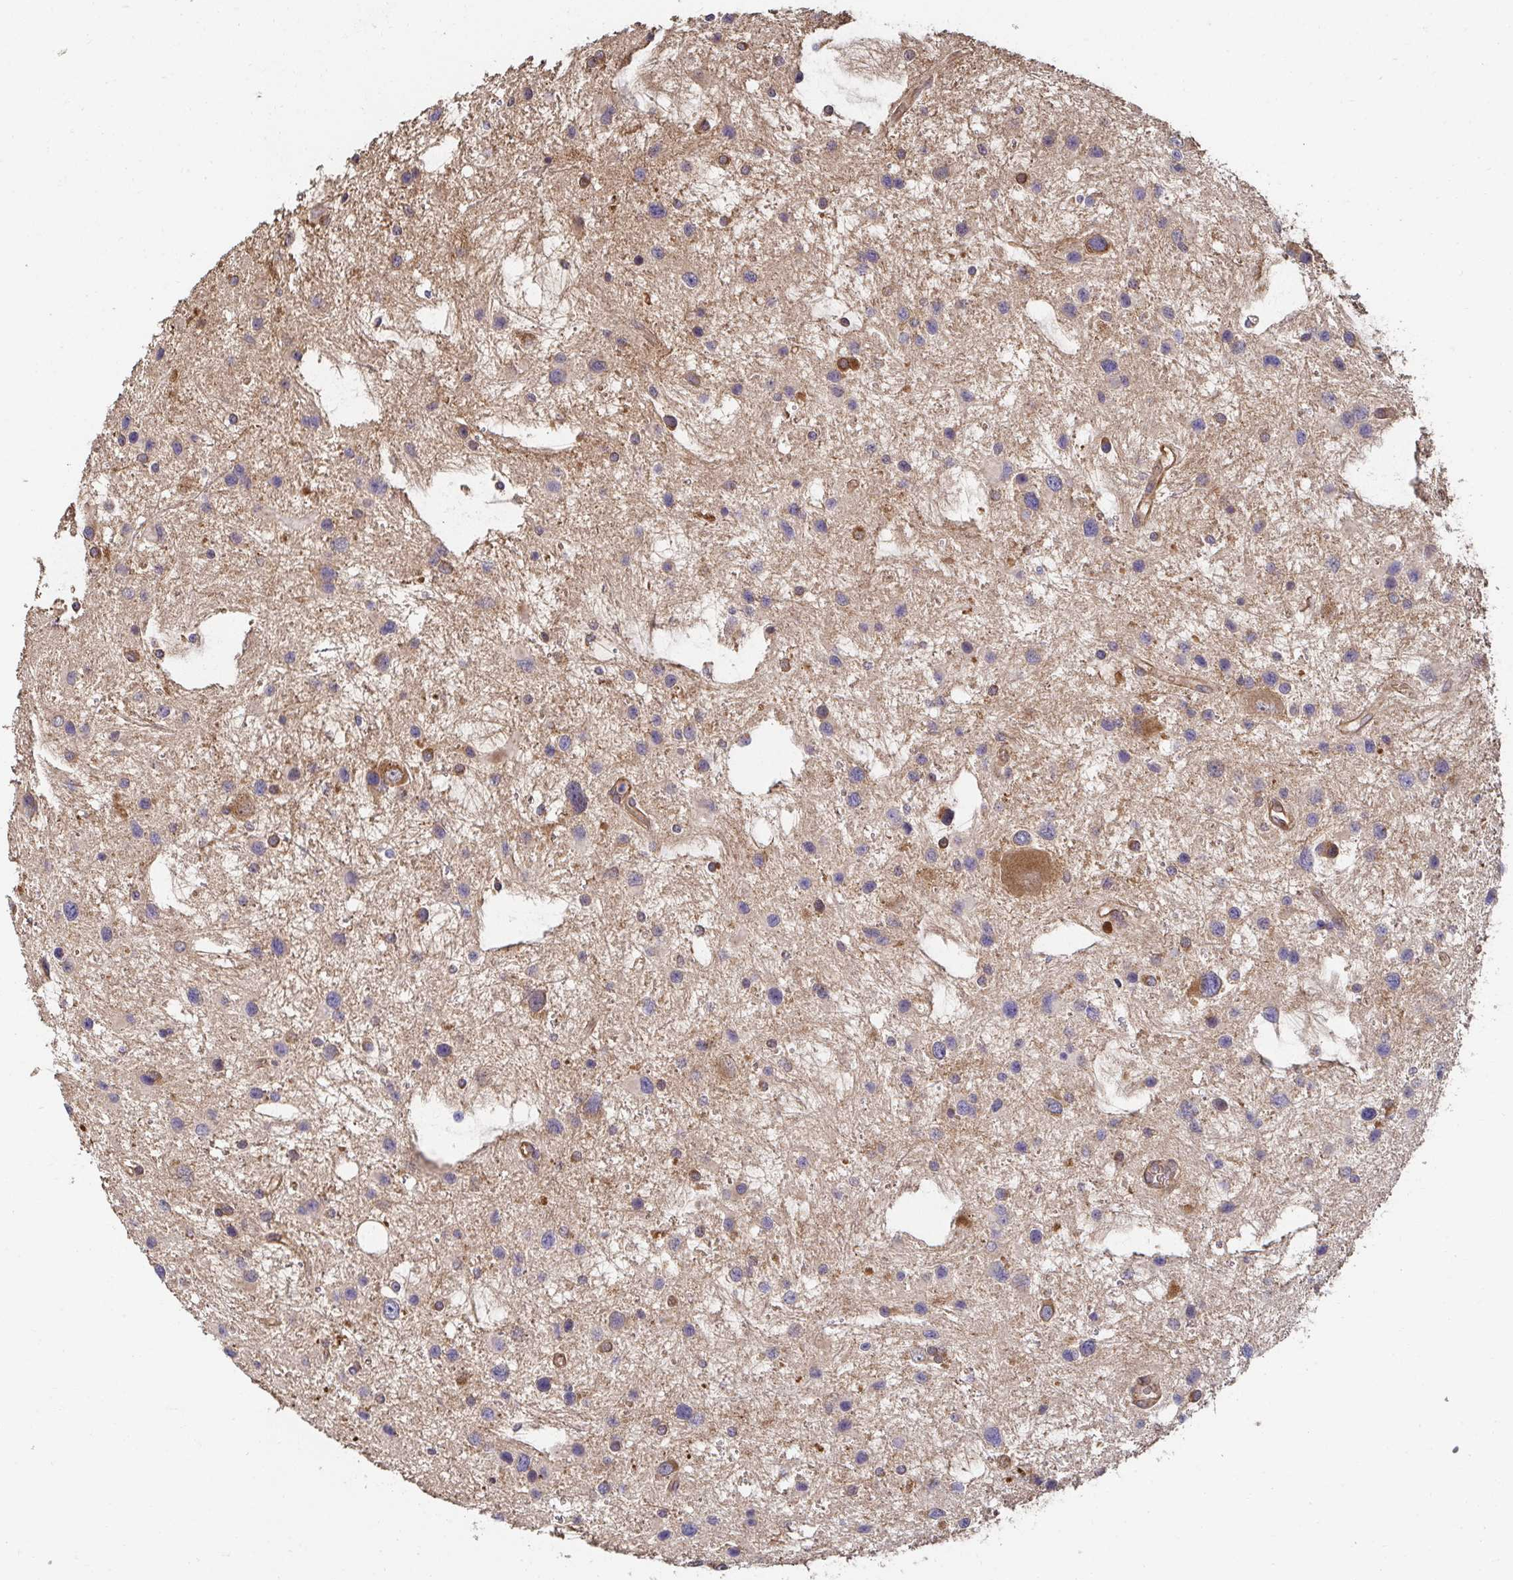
{"staining": {"intensity": "moderate", "quantity": "<25%", "location": "cytoplasmic/membranous"}, "tissue": "glioma", "cell_type": "Tumor cells", "image_type": "cancer", "snomed": [{"axis": "morphology", "description": "Glioma, malignant, Low grade"}, {"axis": "topography", "description": "Brain"}], "caption": "Protein analysis of glioma tissue shows moderate cytoplasmic/membranous staining in about <25% of tumor cells.", "gene": "APBB1", "patient": {"sex": "female", "age": 32}}